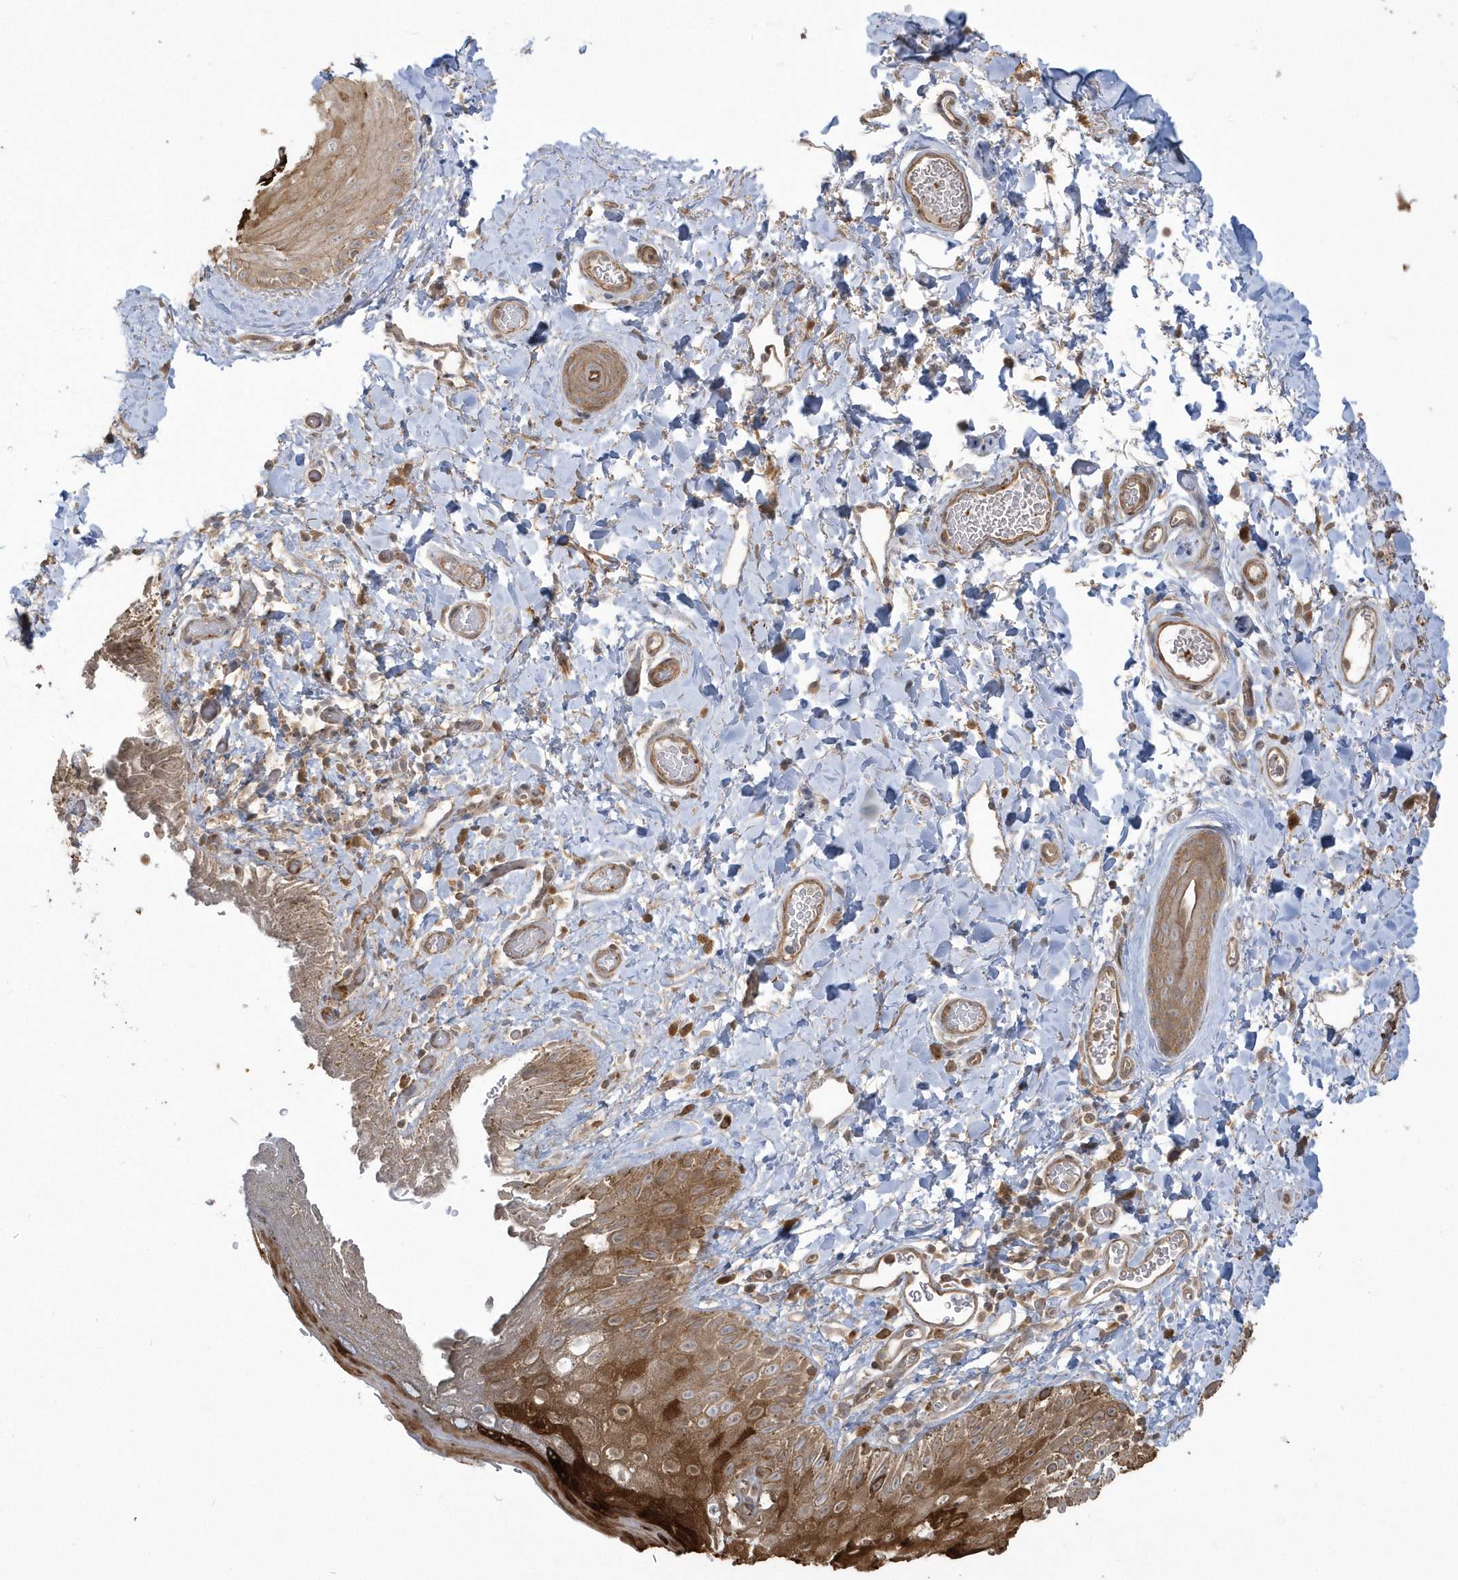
{"staining": {"intensity": "strong", "quantity": ">75%", "location": "cytoplasmic/membranous,nuclear"}, "tissue": "skin", "cell_type": "Epidermal cells", "image_type": "normal", "snomed": [{"axis": "morphology", "description": "Normal tissue, NOS"}, {"axis": "topography", "description": "Anal"}], "caption": "Approximately >75% of epidermal cells in benign human skin demonstrate strong cytoplasmic/membranous,nuclear protein expression as visualized by brown immunohistochemical staining.", "gene": "ARMC8", "patient": {"sex": "male", "age": 44}}